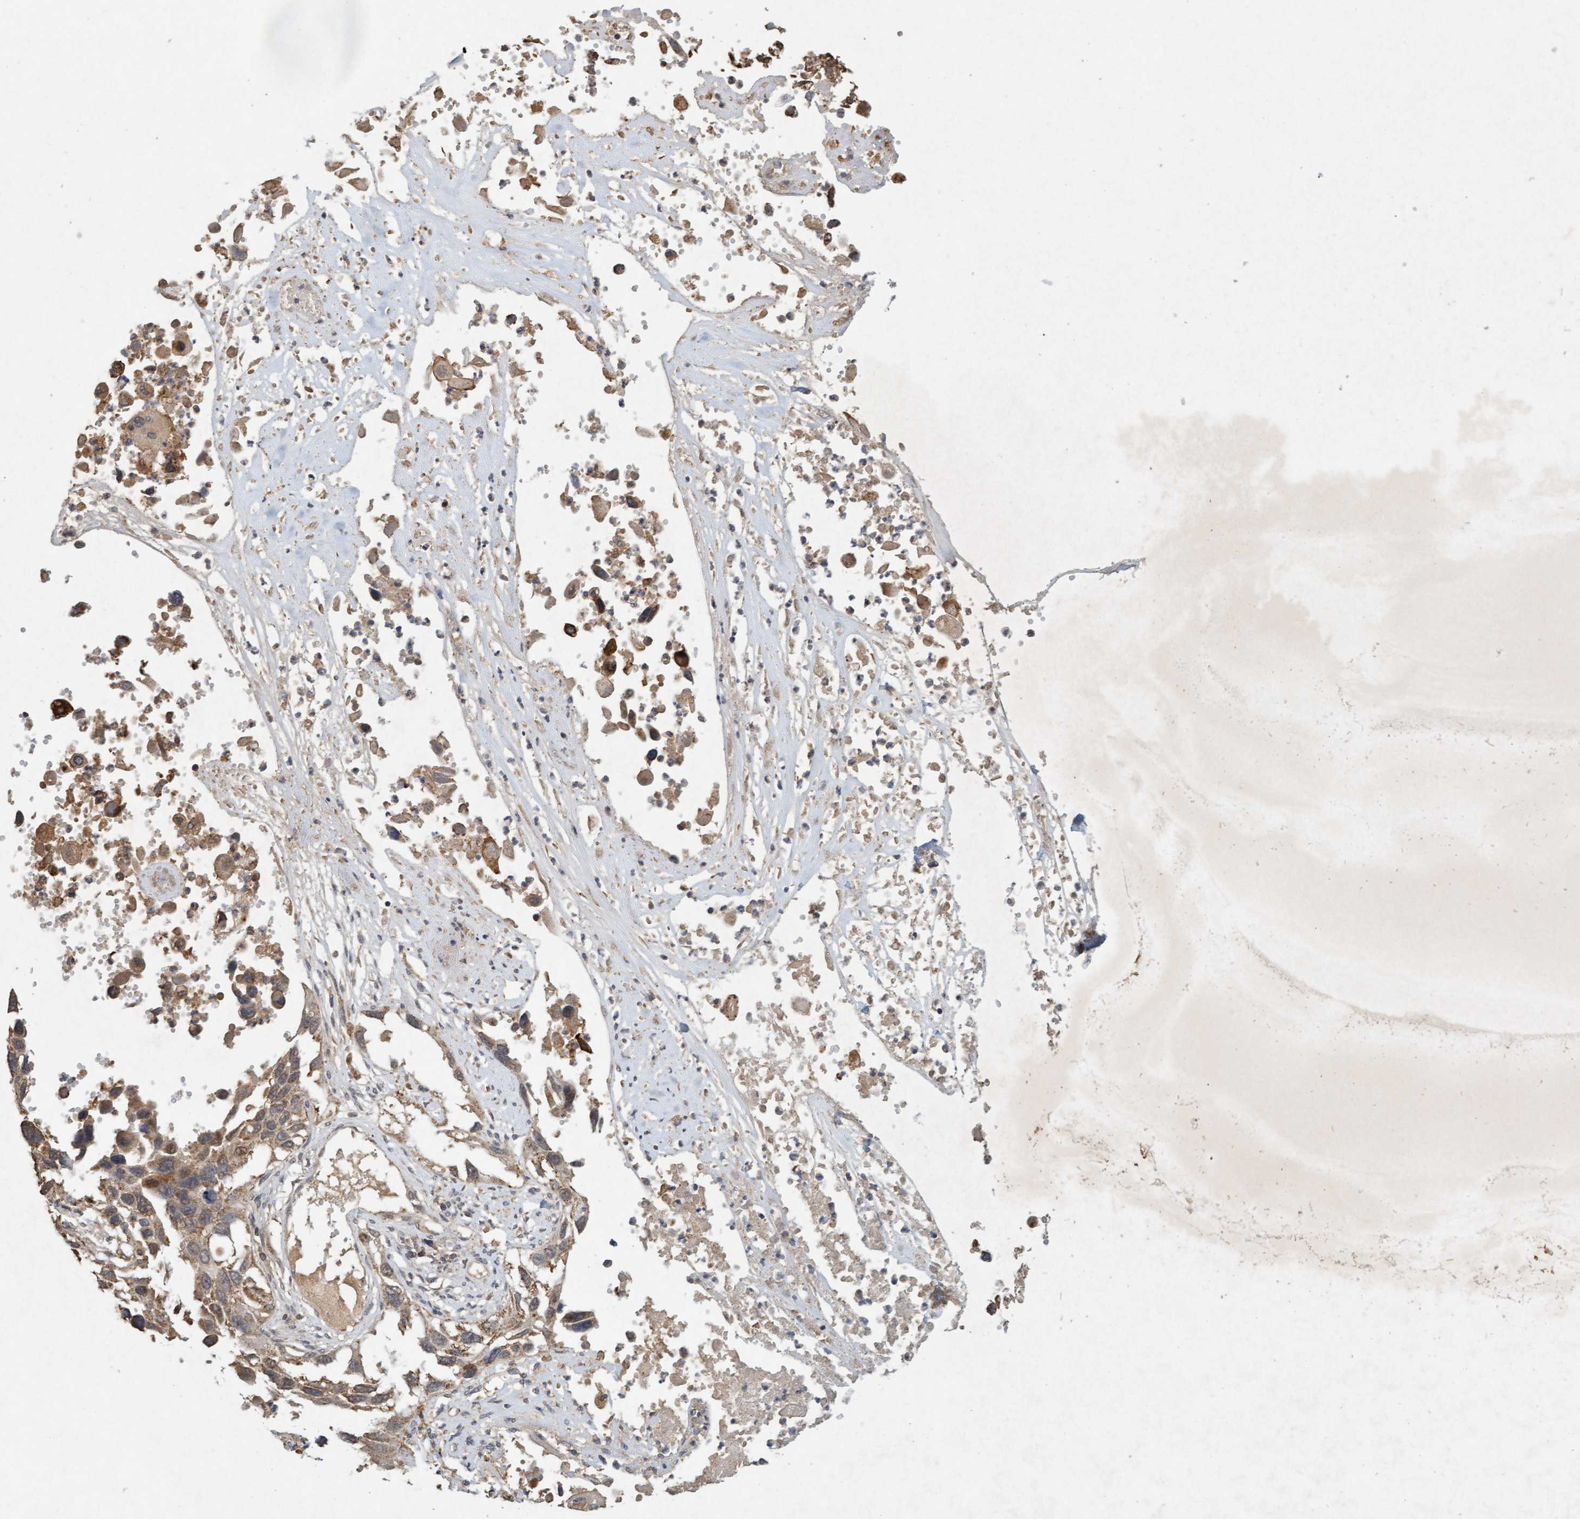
{"staining": {"intensity": "weak", "quantity": ">75%", "location": "cytoplasmic/membranous"}, "tissue": "lung cancer", "cell_type": "Tumor cells", "image_type": "cancer", "snomed": [{"axis": "morphology", "description": "Squamous cell carcinoma, NOS"}, {"axis": "topography", "description": "Lung"}], "caption": "This is a photomicrograph of immunohistochemistry staining of lung cancer, which shows weak positivity in the cytoplasmic/membranous of tumor cells.", "gene": "VSIG8", "patient": {"sex": "male", "age": 71}}